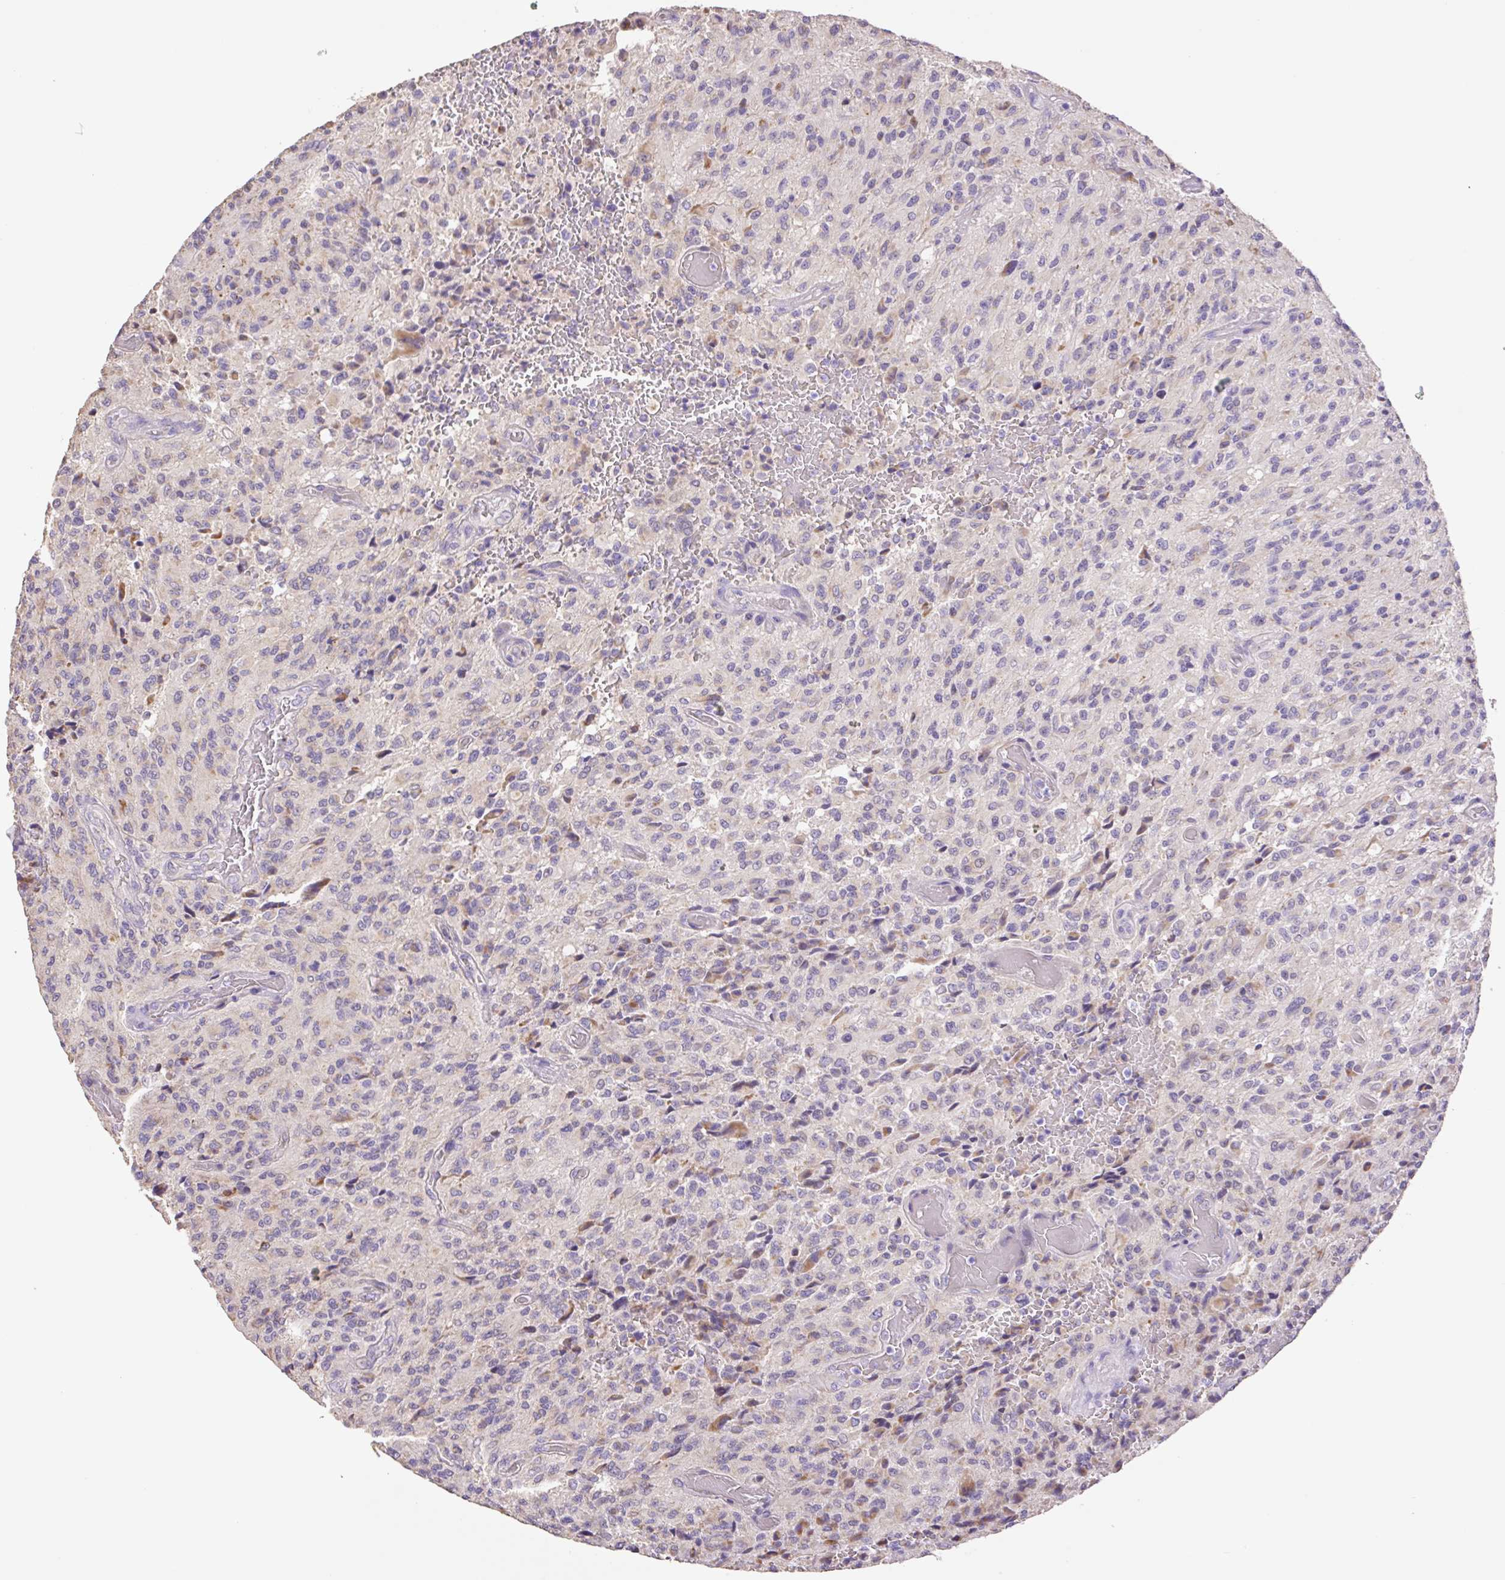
{"staining": {"intensity": "negative", "quantity": "none", "location": "none"}, "tissue": "glioma", "cell_type": "Tumor cells", "image_type": "cancer", "snomed": [{"axis": "morphology", "description": "Normal tissue, NOS"}, {"axis": "morphology", "description": "Glioma, malignant, High grade"}, {"axis": "topography", "description": "Cerebral cortex"}], "caption": "Tumor cells are negative for brown protein staining in glioma. Brightfield microscopy of immunohistochemistry stained with DAB (brown) and hematoxylin (blue), captured at high magnification.", "gene": "COPZ2", "patient": {"sex": "male", "age": 56}}